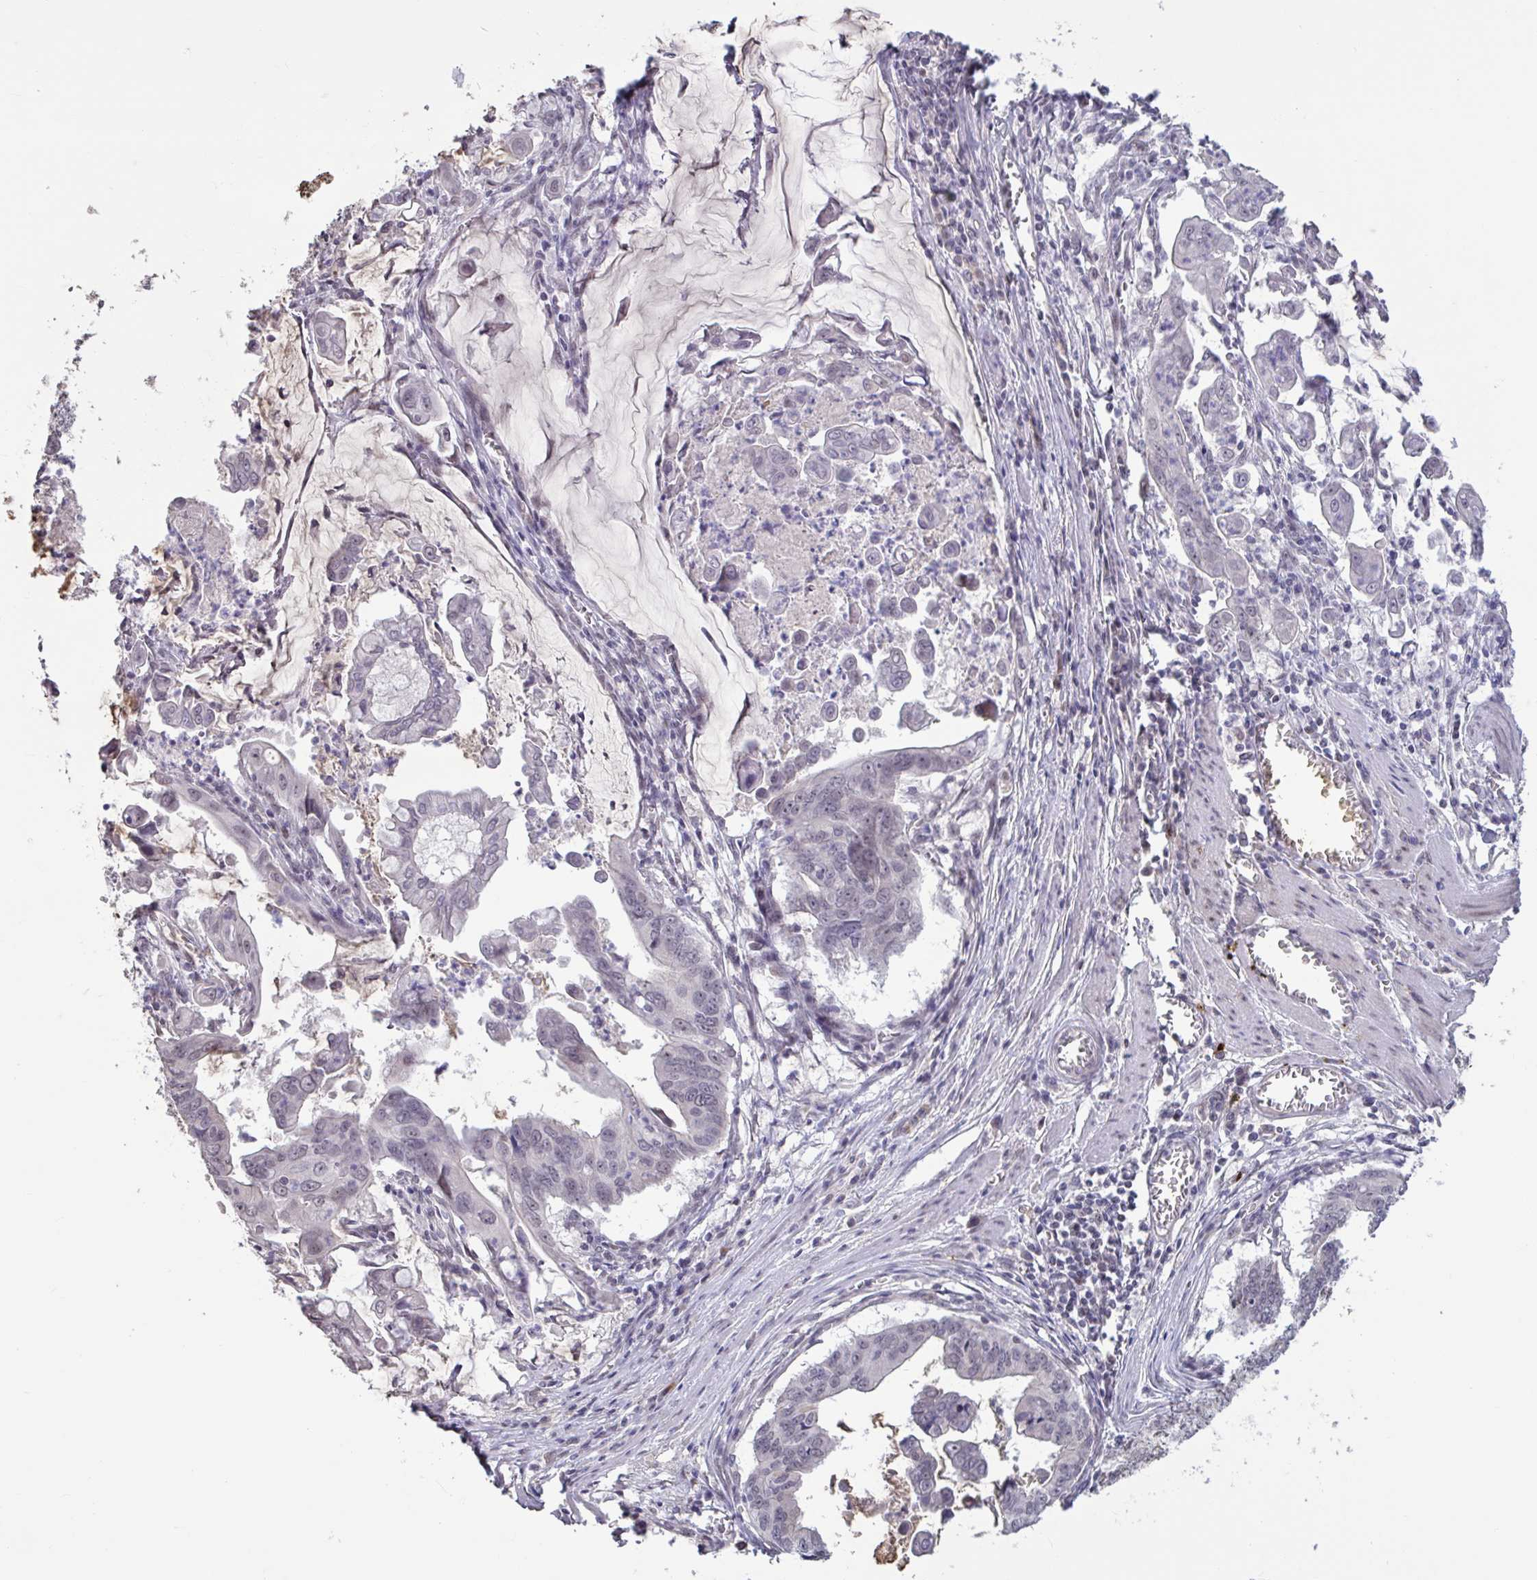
{"staining": {"intensity": "negative", "quantity": "none", "location": "none"}, "tissue": "stomach cancer", "cell_type": "Tumor cells", "image_type": "cancer", "snomed": [{"axis": "morphology", "description": "Adenocarcinoma, NOS"}, {"axis": "topography", "description": "Stomach, upper"}], "caption": "An image of adenocarcinoma (stomach) stained for a protein displays no brown staining in tumor cells.", "gene": "ZNF414", "patient": {"sex": "male", "age": 80}}